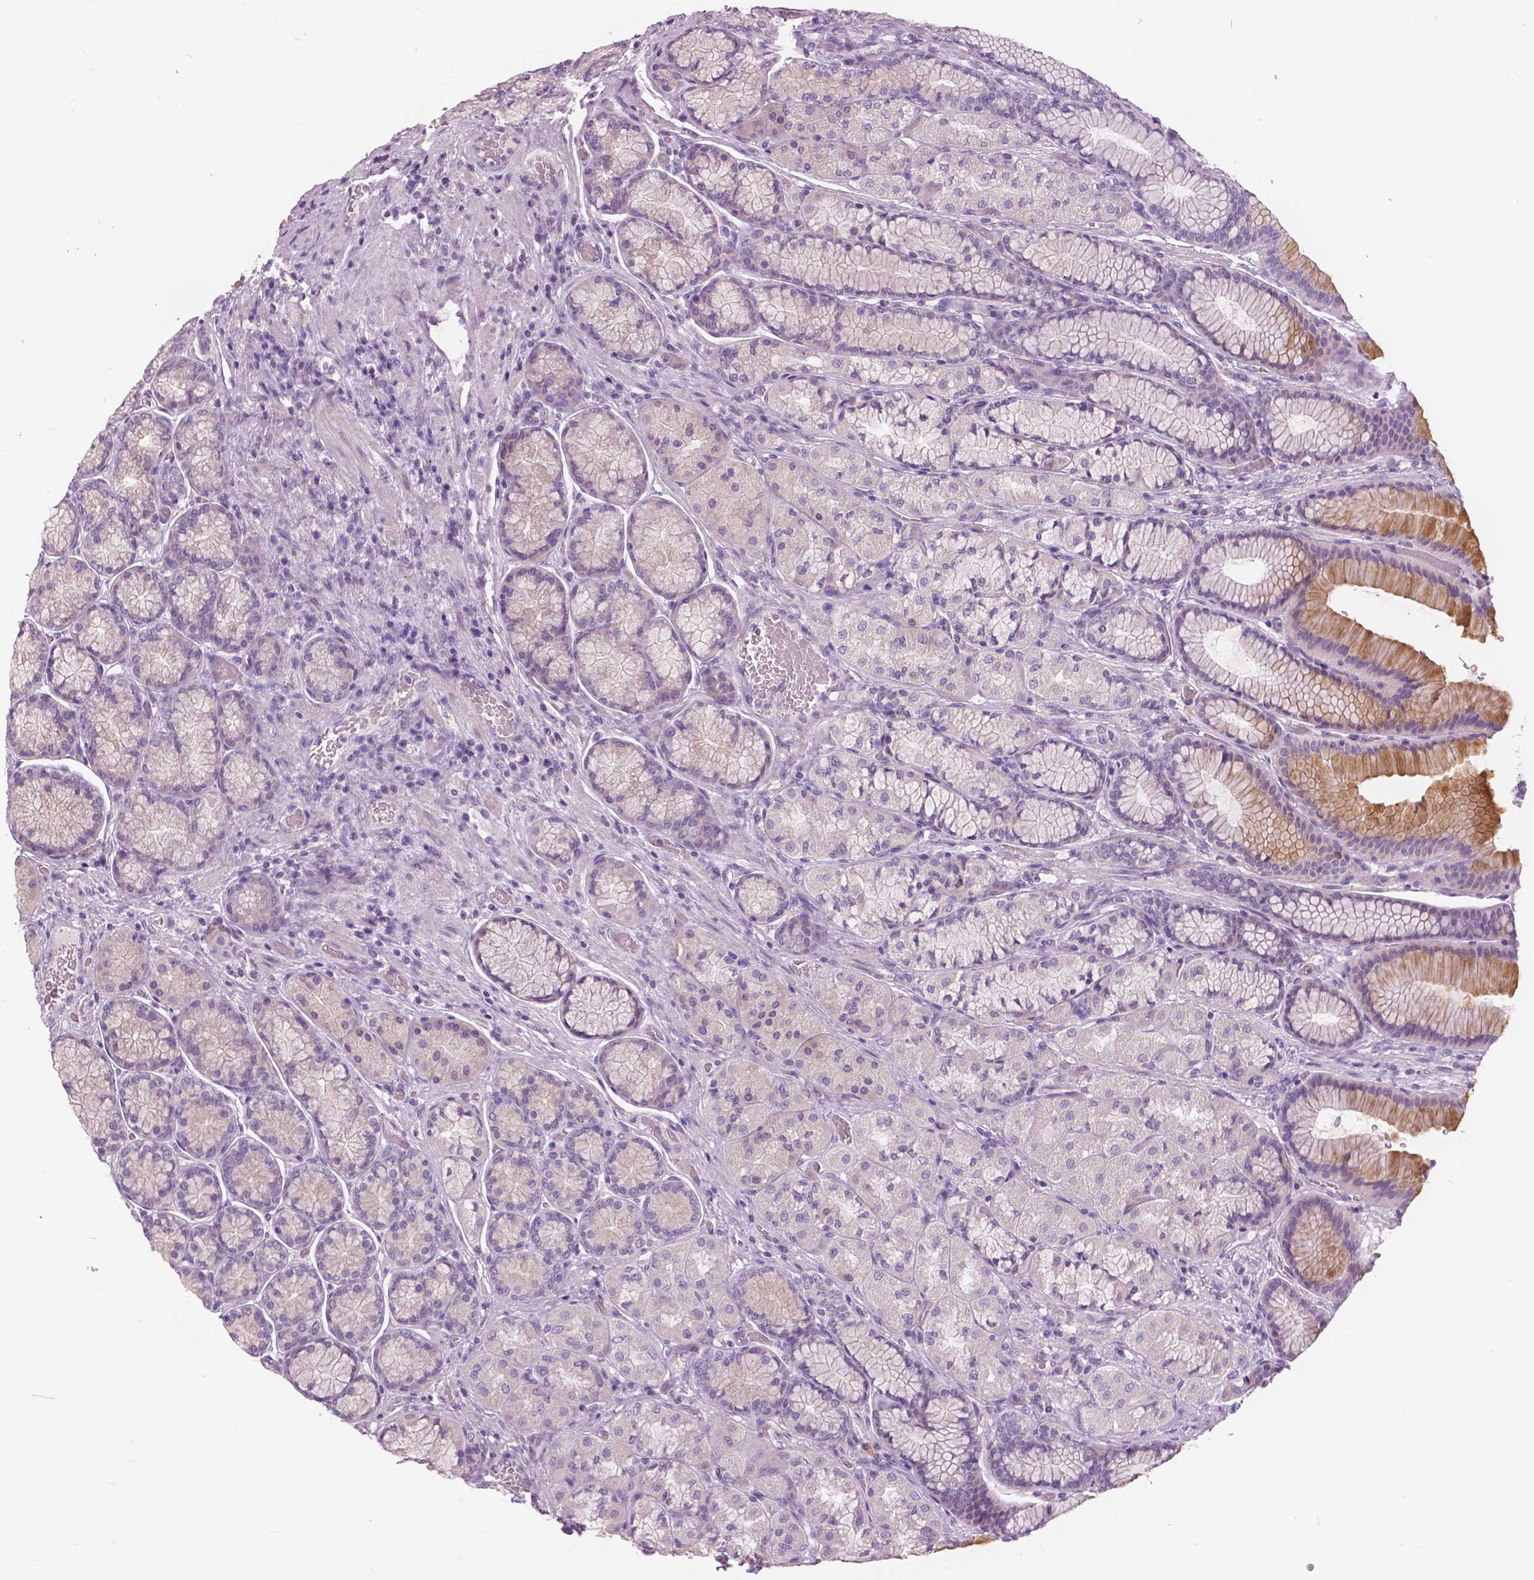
{"staining": {"intensity": "moderate", "quantity": "<25%", "location": "cytoplasmic/membranous"}, "tissue": "stomach", "cell_type": "Glandular cells", "image_type": "normal", "snomed": [{"axis": "morphology", "description": "Normal tissue, NOS"}, {"axis": "morphology", "description": "Adenocarcinoma, NOS"}, {"axis": "morphology", "description": "Adenocarcinoma, High grade"}, {"axis": "topography", "description": "Stomach, upper"}, {"axis": "topography", "description": "Stomach"}], "caption": "Stomach stained for a protein (brown) demonstrates moderate cytoplasmic/membranous positive staining in approximately <25% of glandular cells.", "gene": "SERPINI1", "patient": {"sex": "female", "age": 65}}